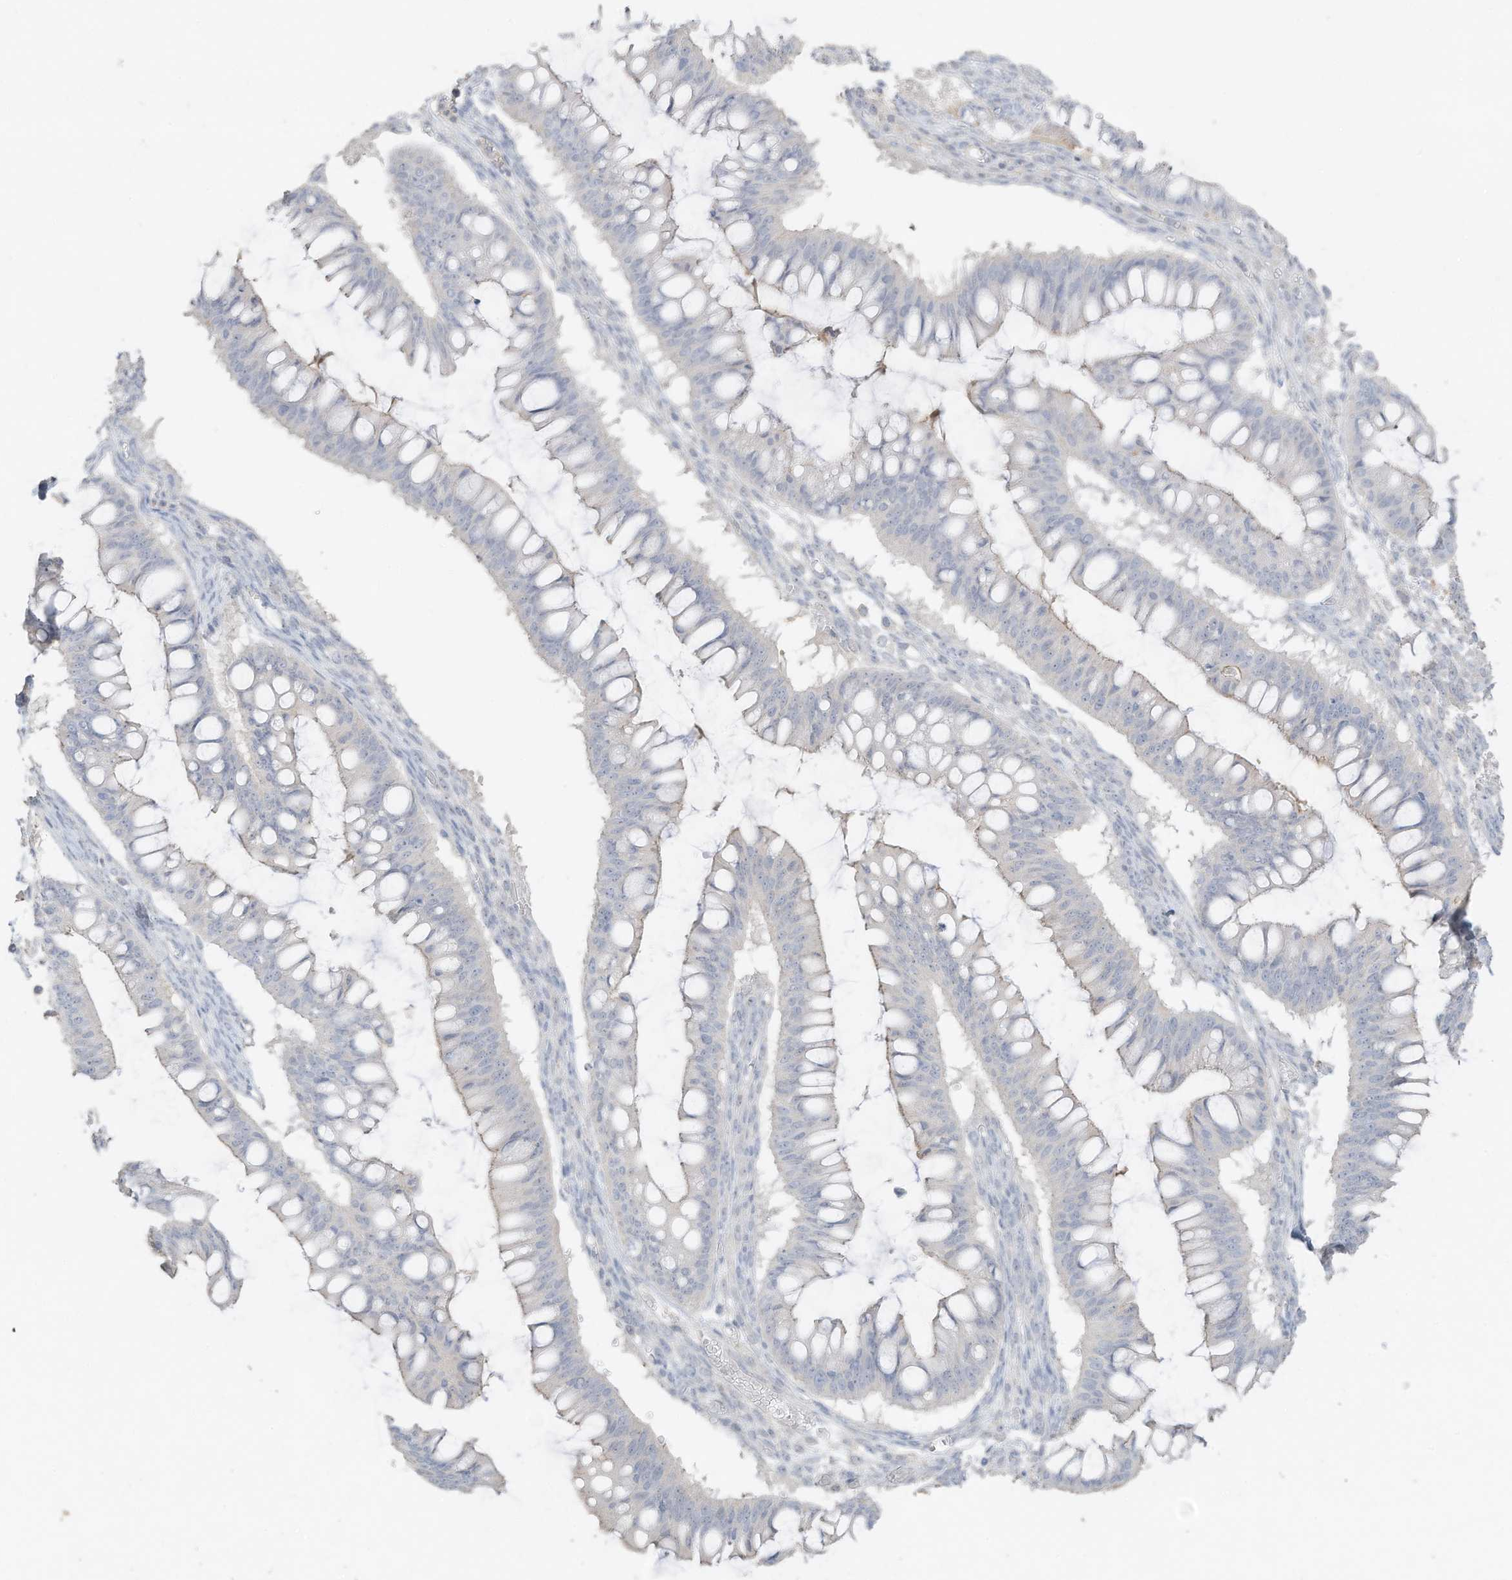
{"staining": {"intensity": "negative", "quantity": "none", "location": "none"}, "tissue": "ovarian cancer", "cell_type": "Tumor cells", "image_type": "cancer", "snomed": [{"axis": "morphology", "description": "Cystadenocarcinoma, mucinous, NOS"}, {"axis": "topography", "description": "Ovary"}], "caption": "This image is of ovarian mucinous cystadenocarcinoma stained with IHC to label a protein in brown with the nuclei are counter-stained blue. There is no positivity in tumor cells. (Brightfield microscopy of DAB (3,3'-diaminobenzidine) IHC at high magnification).", "gene": "ZBTB41", "patient": {"sex": "female", "age": 73}}